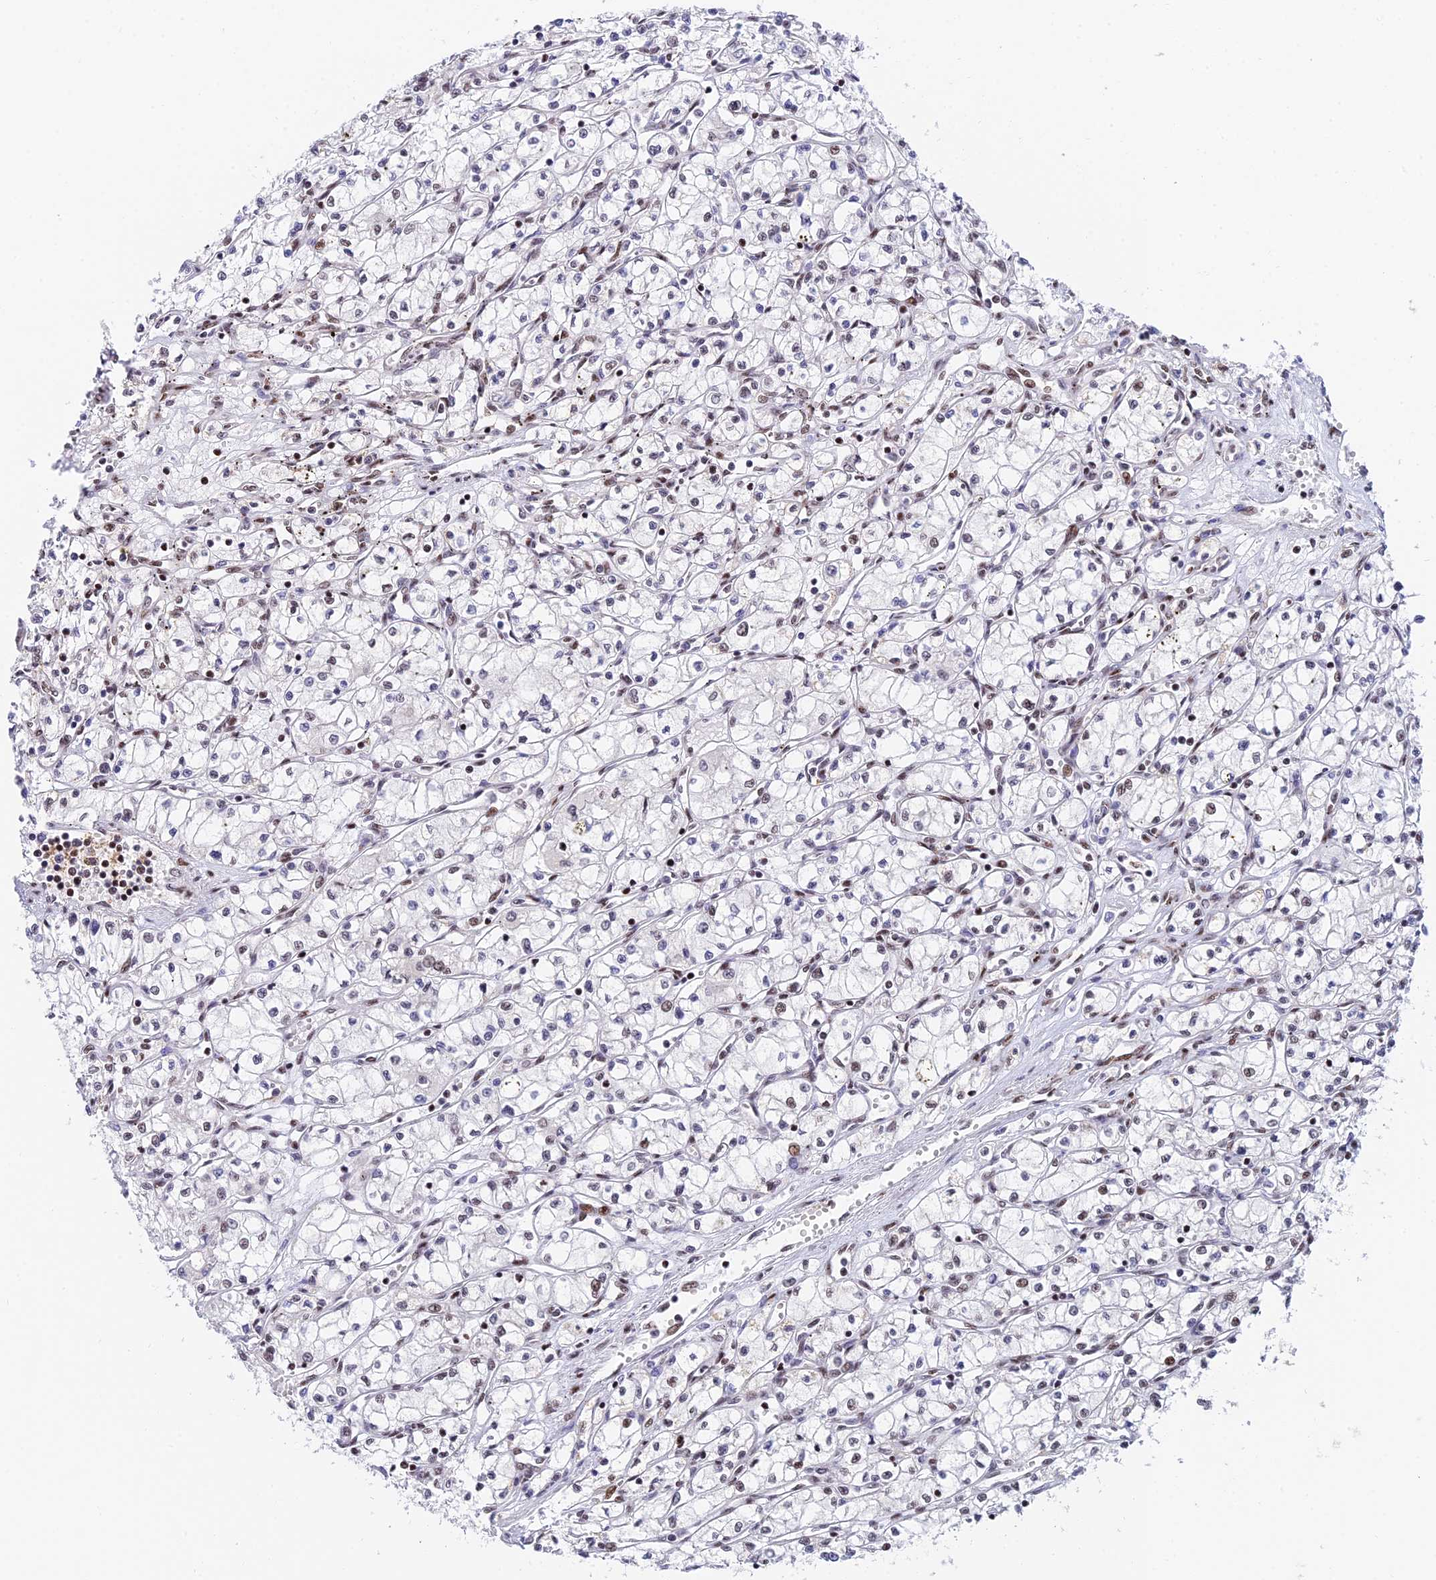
{"staining": {"intensity": "weak", "quantity": "<25%", "location": "nuclear"}, "tissue": "renal cancer", "cell_type": "Tumor cells", "image_type": "cancer", "snomed": [{"axis": "morphology", "description": "Adenocarcinoma, NOS"}, {"axis": "topography", "description": "Kidney"}], "caption": "Immunohistochemistry image of human renal cancer stained for a protein (brown), which reveals no expression in tumor cells.", "gene": "USP22", "patient": {"sex": "male", "age": 59}}